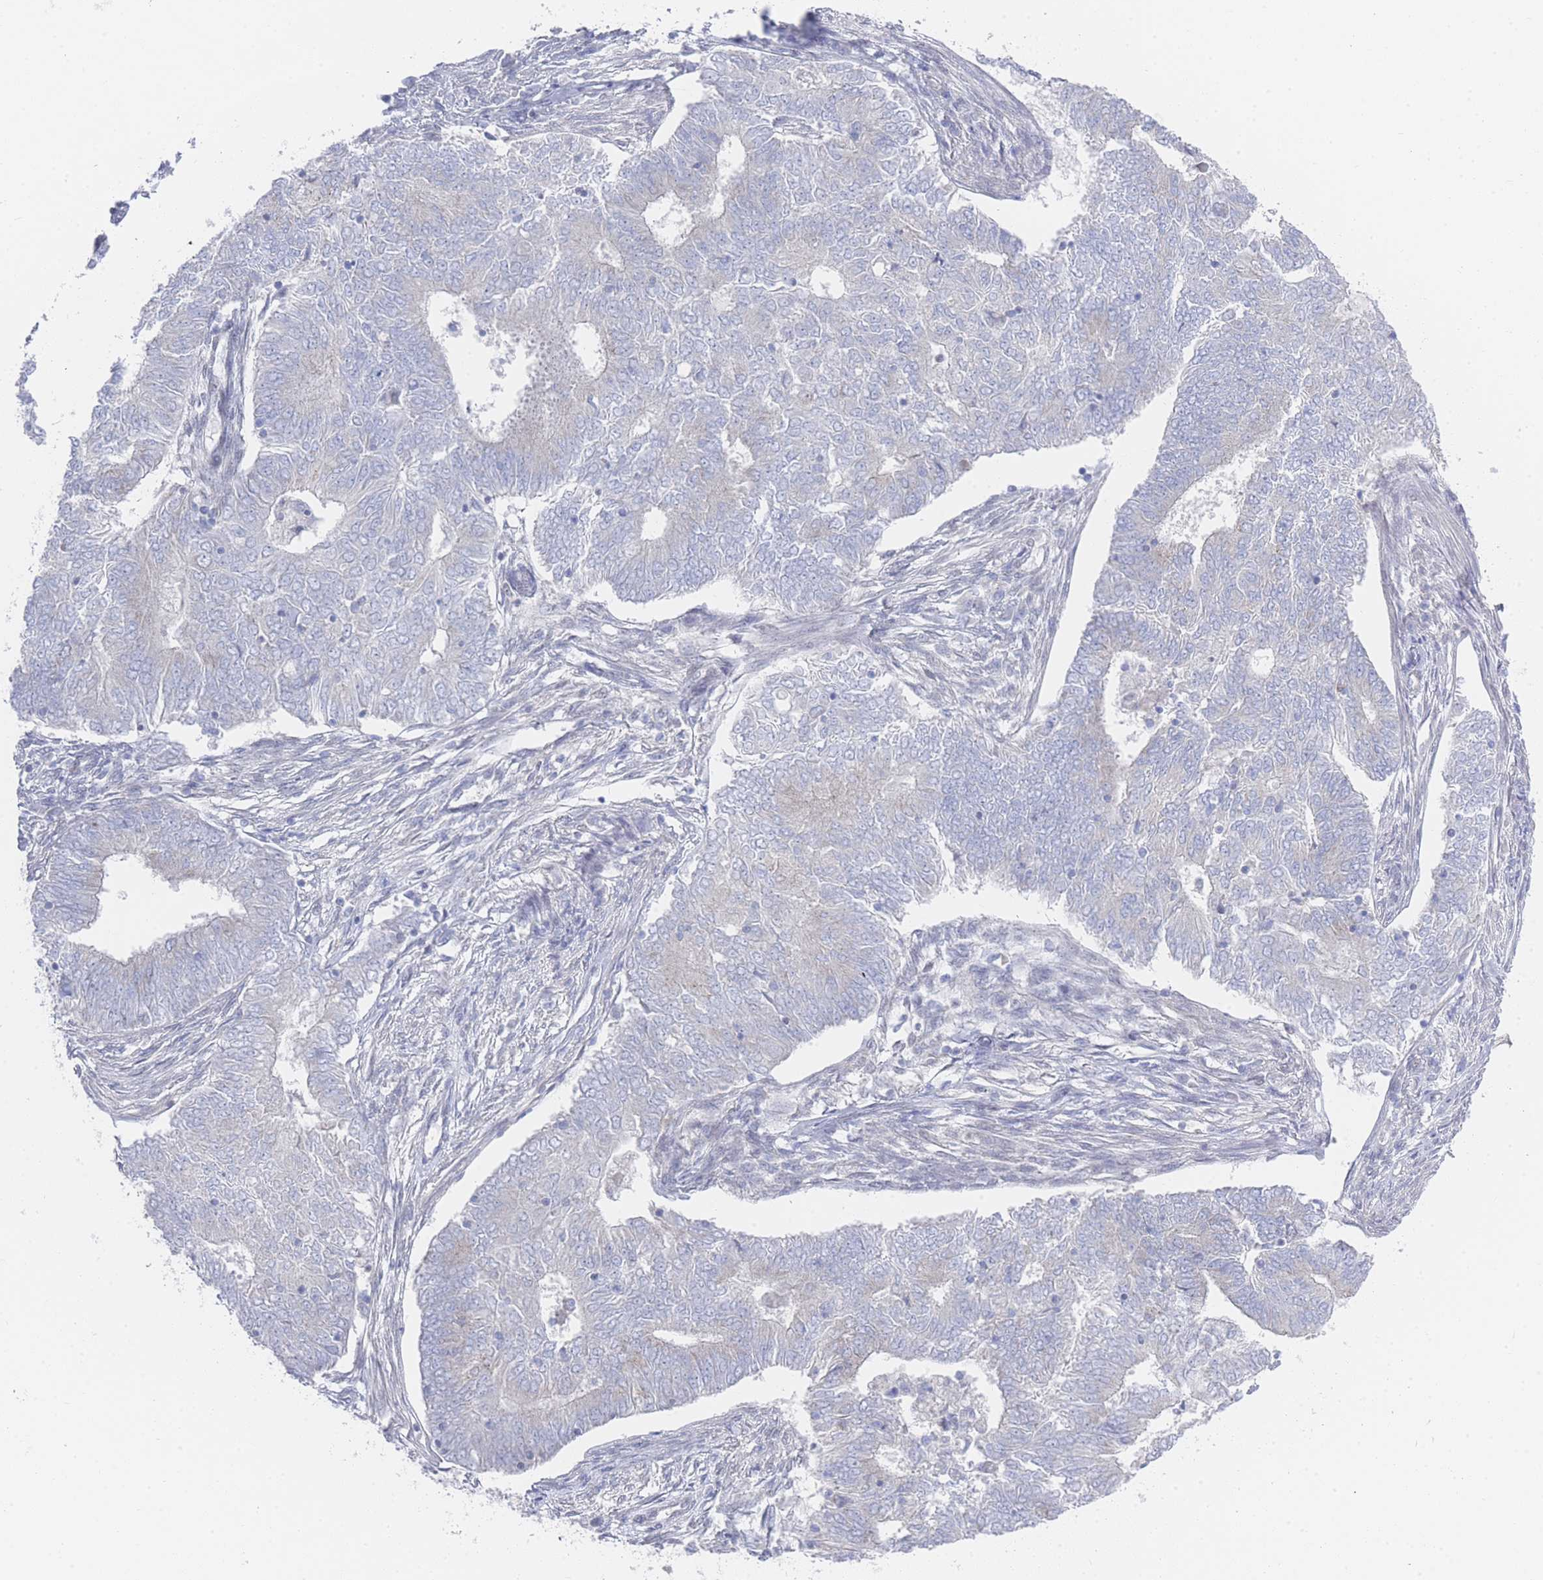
{"staining": {"intensity": "negative", "quantity": "none", "location": "none"}, "tissue": "endometrial cancer", "cell_type": "Tumor cells", "image_type": "cancer", "snomed": [{"axis": "morphology", "description": "Adenocarcinoma, NOS"}, {"axis": "topography", "description": "Endometrium"}], "caption": "Immunohistochemistry of human endometrial cancer (adenocarcinoma) exhibits no positivity in tumor cells.", "gene": "ZNF142", "patient": {"sex": "female", "age": 62}}